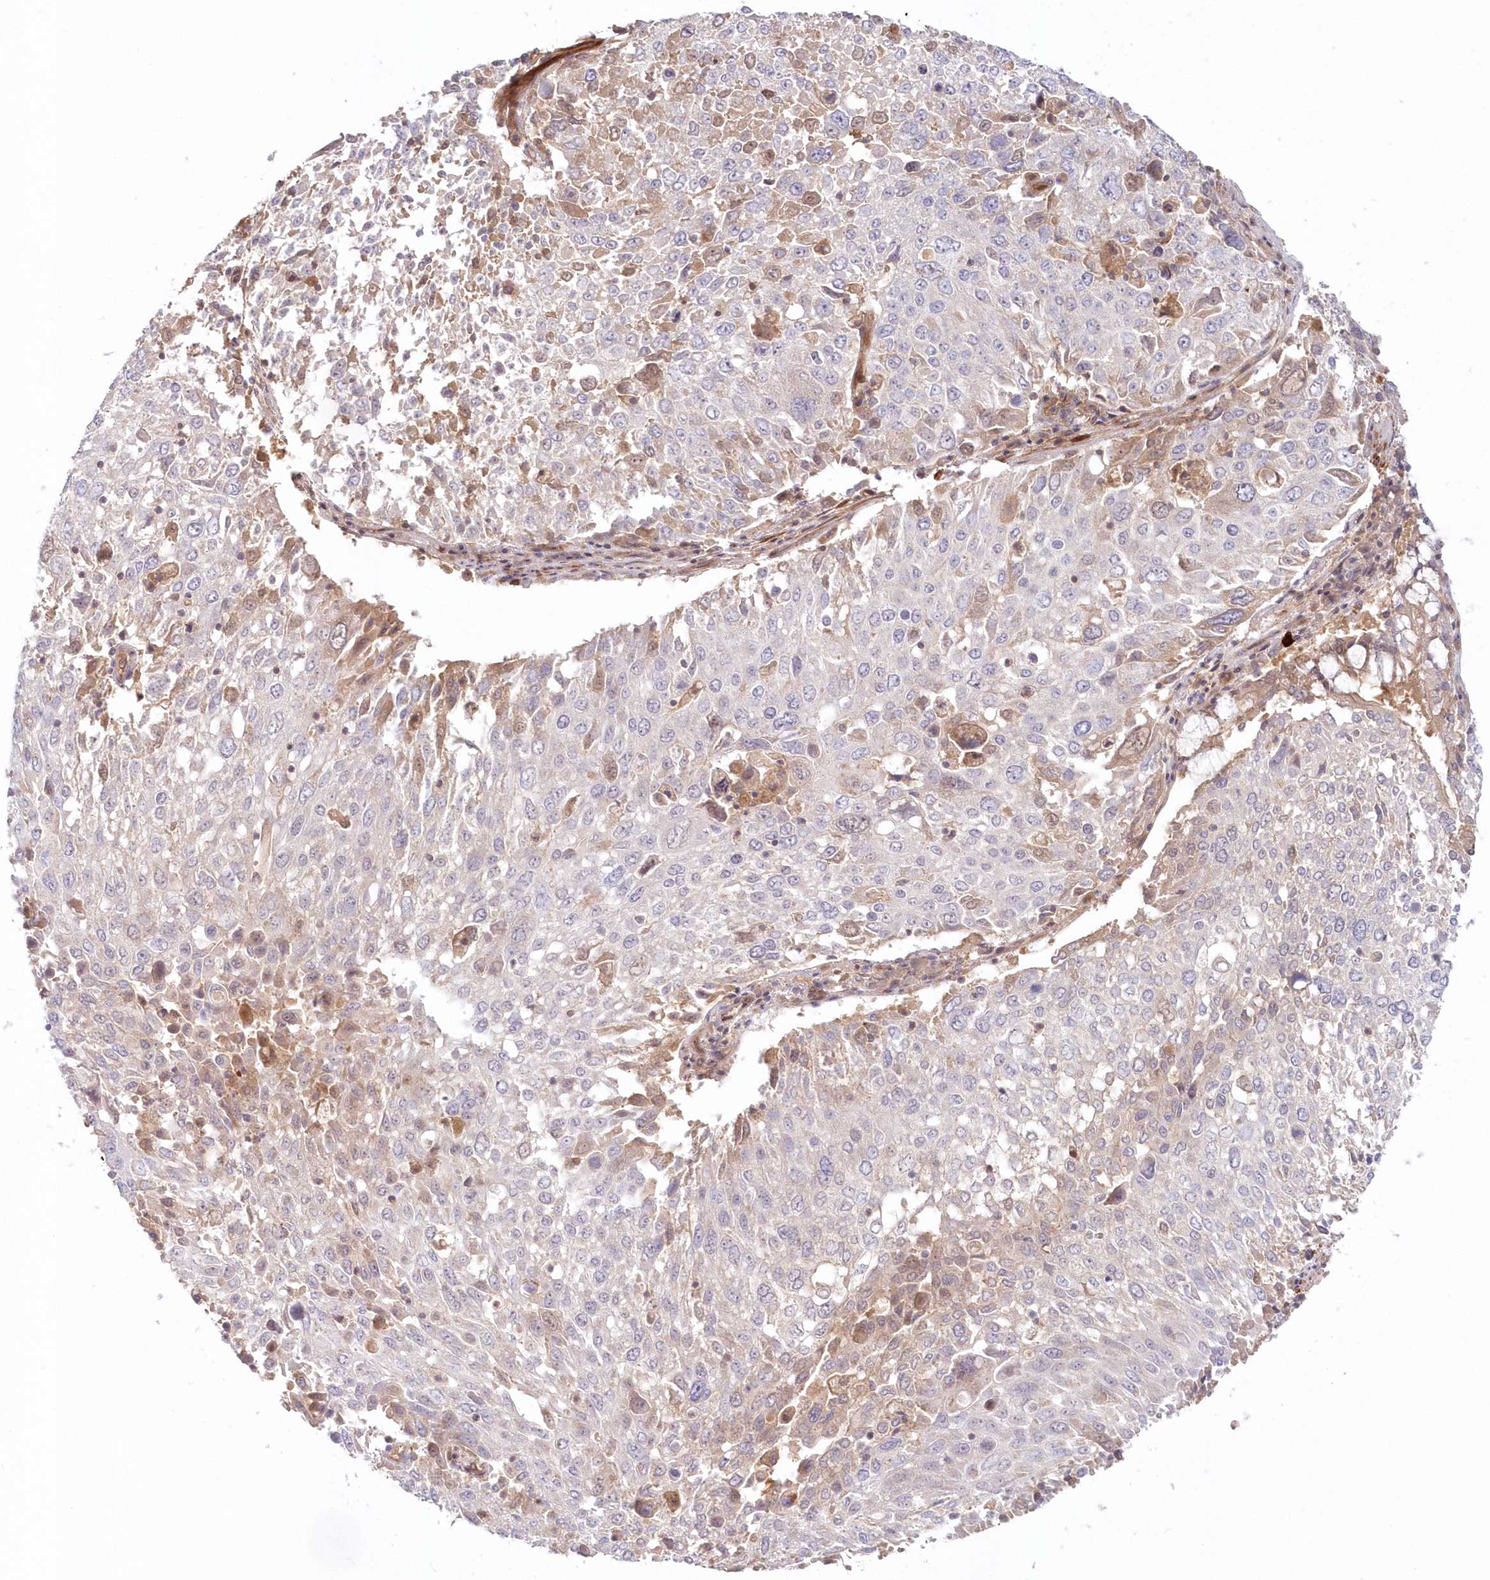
{"staining": {"intensity": "negative", "quantity": "none", "location": "none"}, "tissue": "lung cancer", "cell_type": "Tumor cells", "image_type": "cancer", "snomed": [{"axis": "morphology", "description": "Squamous cell carcinoma, NOS"}, {"axis": "topography", "description": "Lung"}], "caption": "Micrograph shows no significant protein staining in tumor cells of lung cancer. (DAB (3,3'-diaminobenzidine) IHC with hematoxylin counter stain).", "gene": "GBE1", "patient": {"sex": "male", "age": 65}}